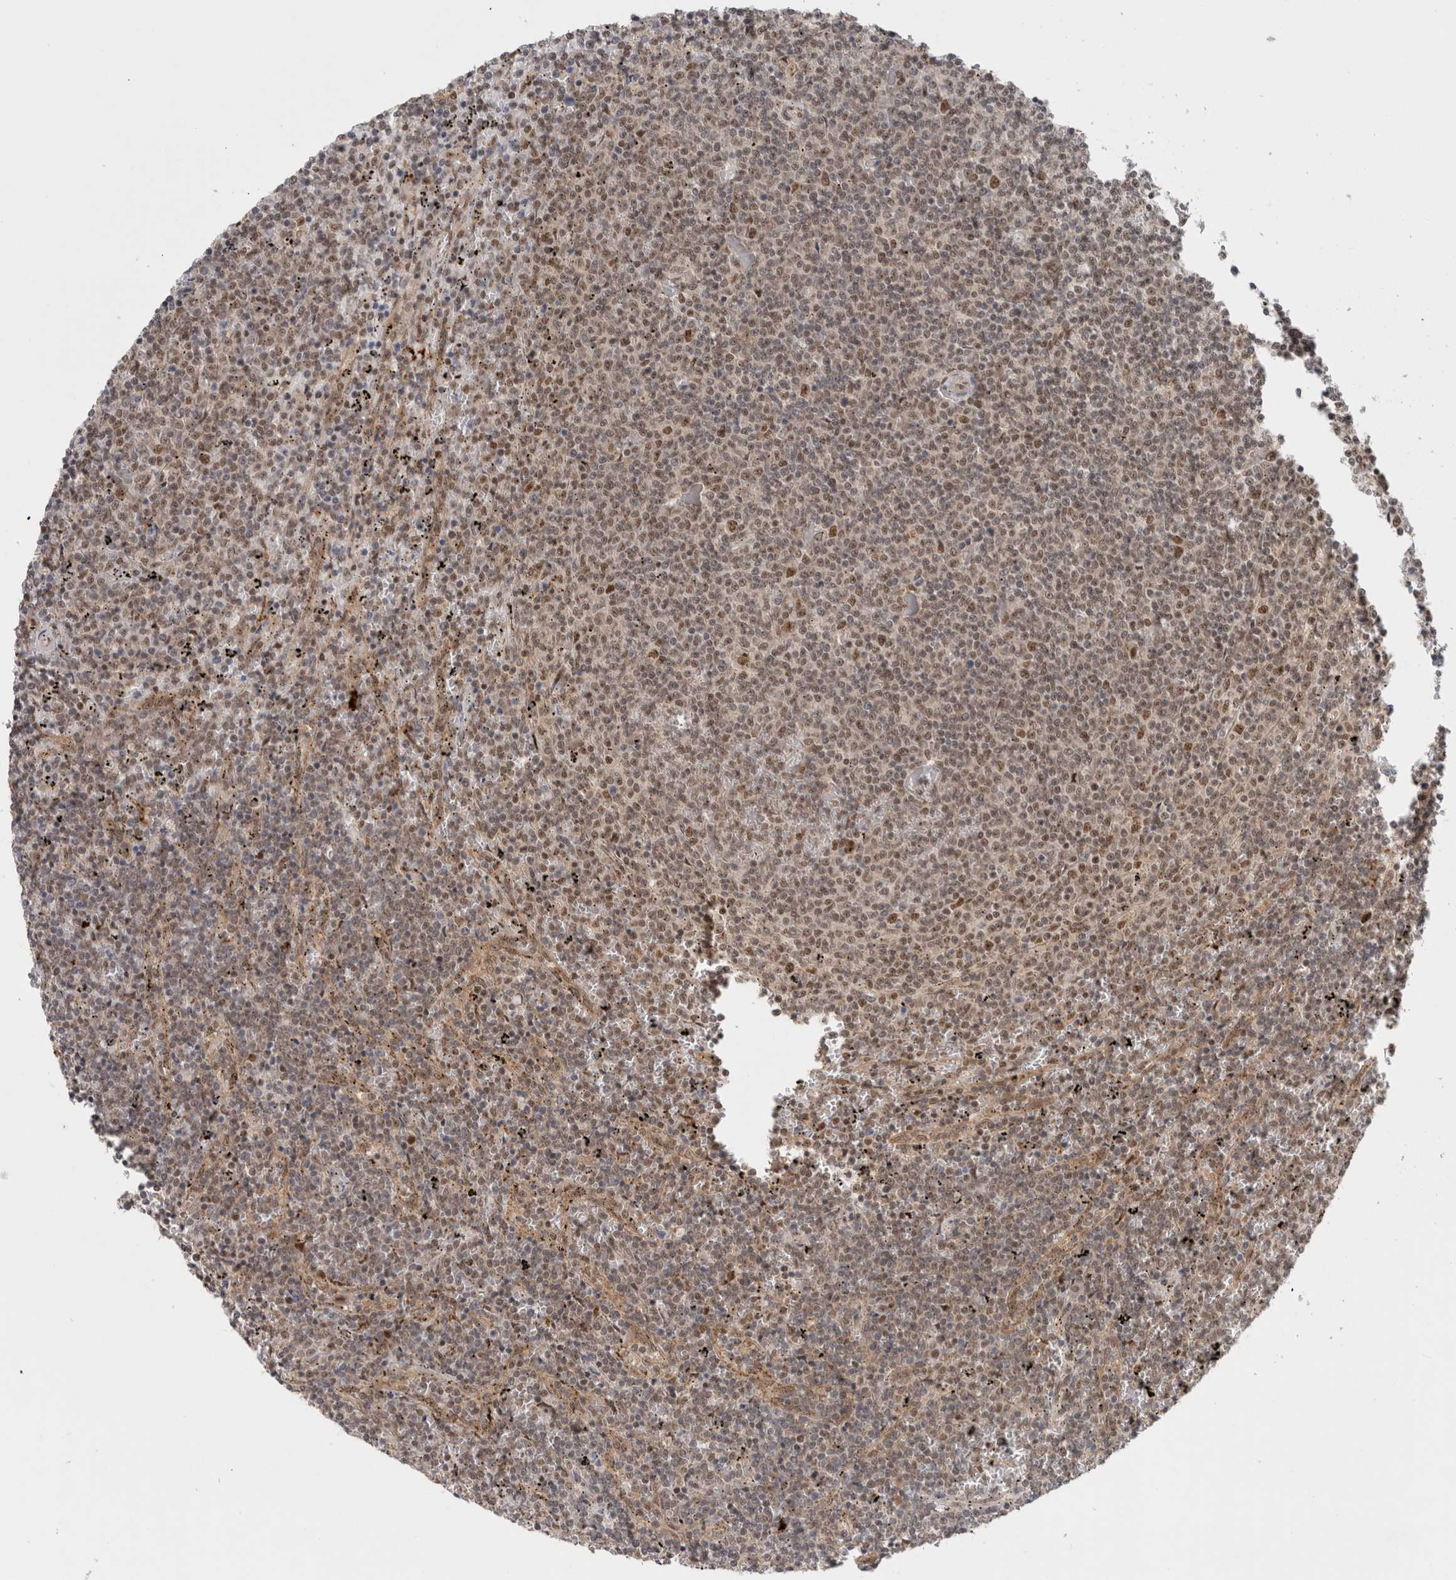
{"staining": {"intensity": "weak", "quantity": ">75%", "location": "nuclear"}, "tissue": "lymphoma", "cell_type": "Tumor cells", "image_type": "cancer", "snomed": [{"axis": "morphology", "description": "Malignant lymphoma, non-Hodgkin's type, Low grade"}, {"axis": "topography", "description": "Spleen"}], "caption": "An immunohistochemistry image of neoplastic tissue is shown. Protein staining in brown labels weak nuclear positivity in lymphoma within tumor cells.", "gene": "MPHOSPH6", "patient": {"sex": "female", "age": 50}}